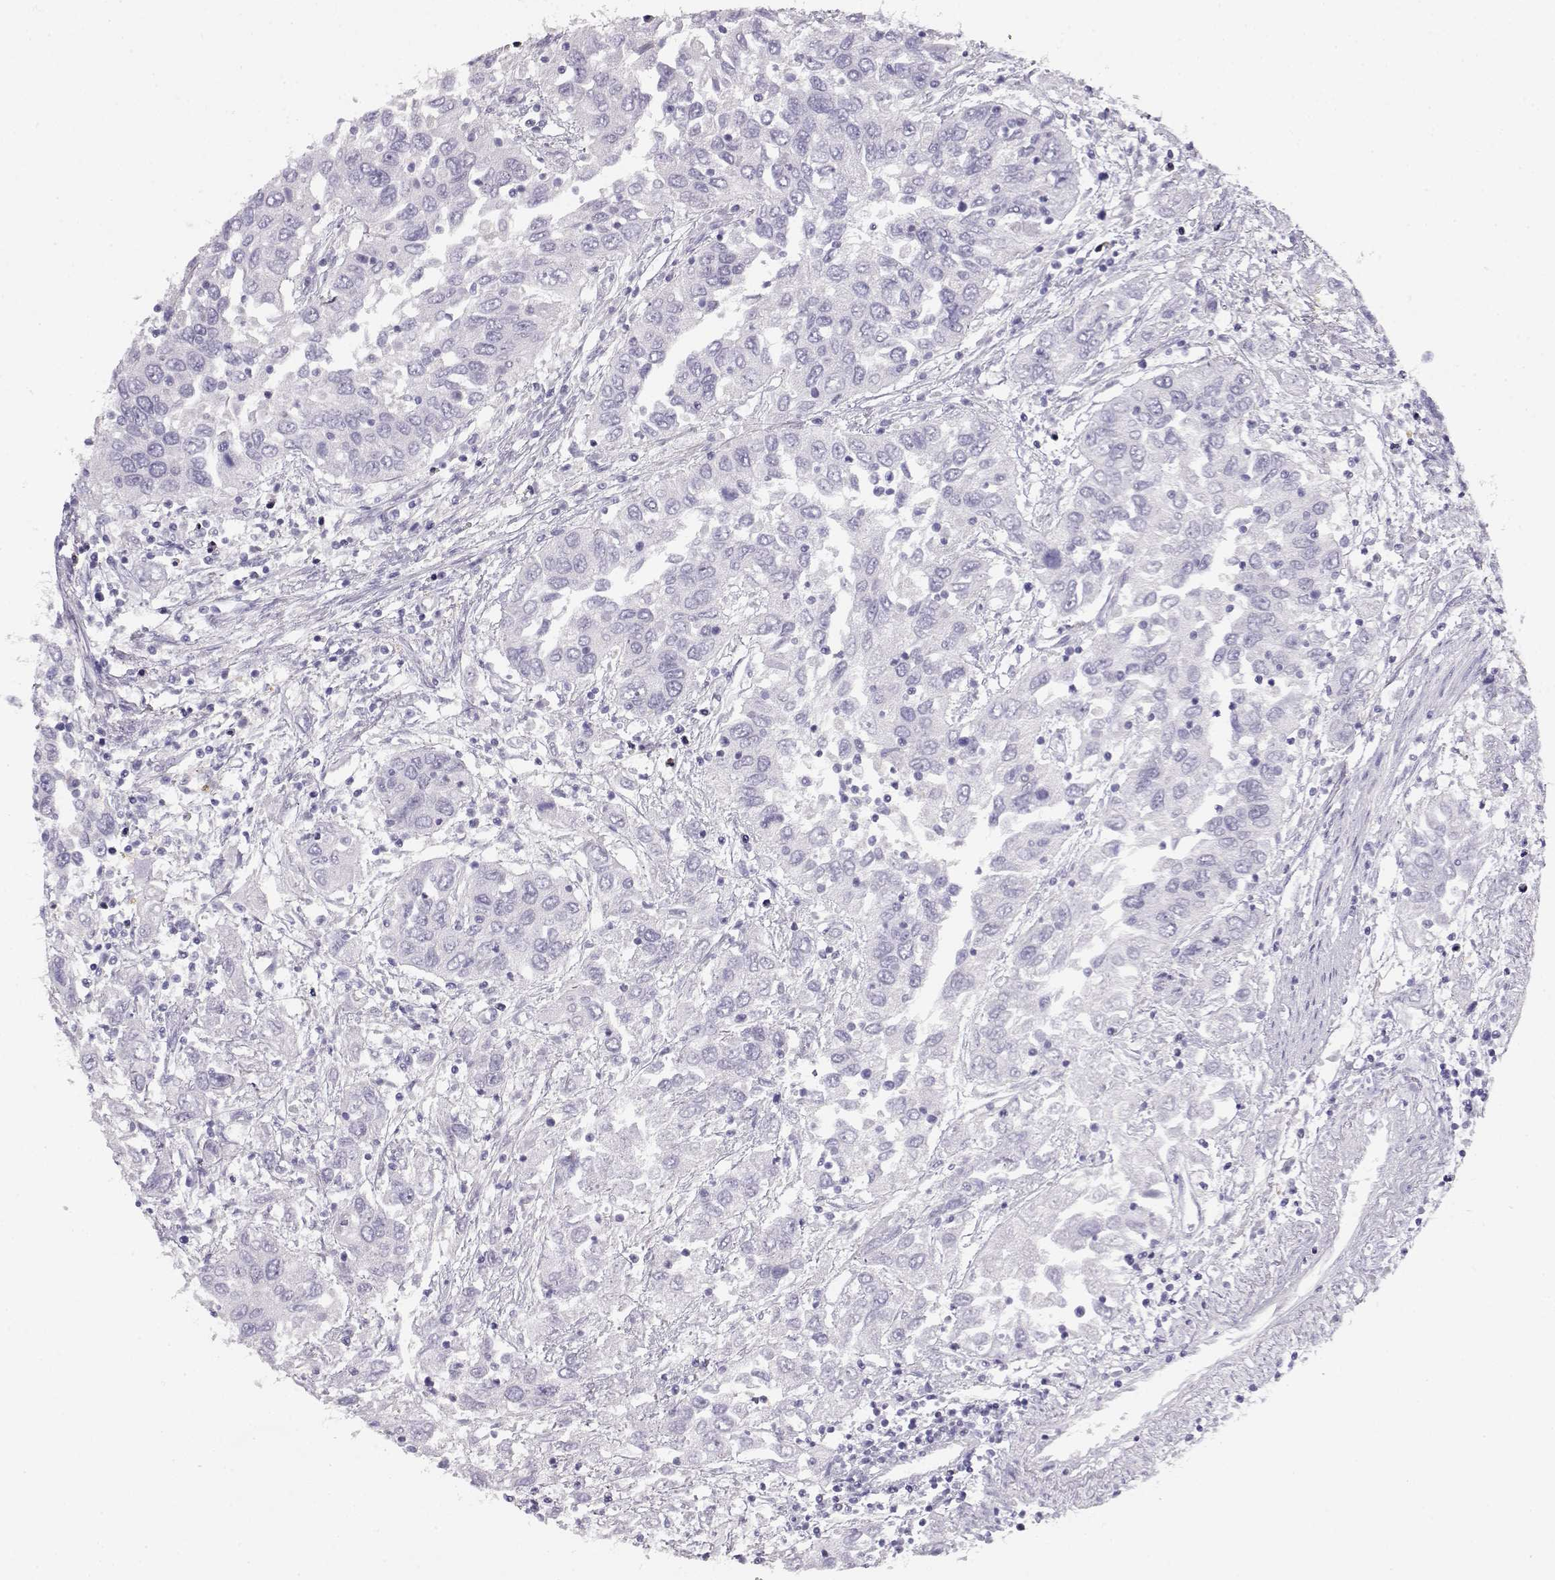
{"staining": {"intensity": "negative", "quantity": "none", "location": "none"}, "tissue": "urothelial cancer", "cell_type": "Tumor cells", "image_type": "cancer", "snomed": [{"axis": "morphology", "description": "Urothelial carcinoma, High grade"}, {"axis": "topography", "description": "Urinary bladder"}], "caption": "High-grade urothelial carcinoma stained for a protein using immunohistochemistry (IHC) exhibits no positivity tumor cells.", "gene": "NUTM1", "patient": {"sex": "male", "age": 76}}